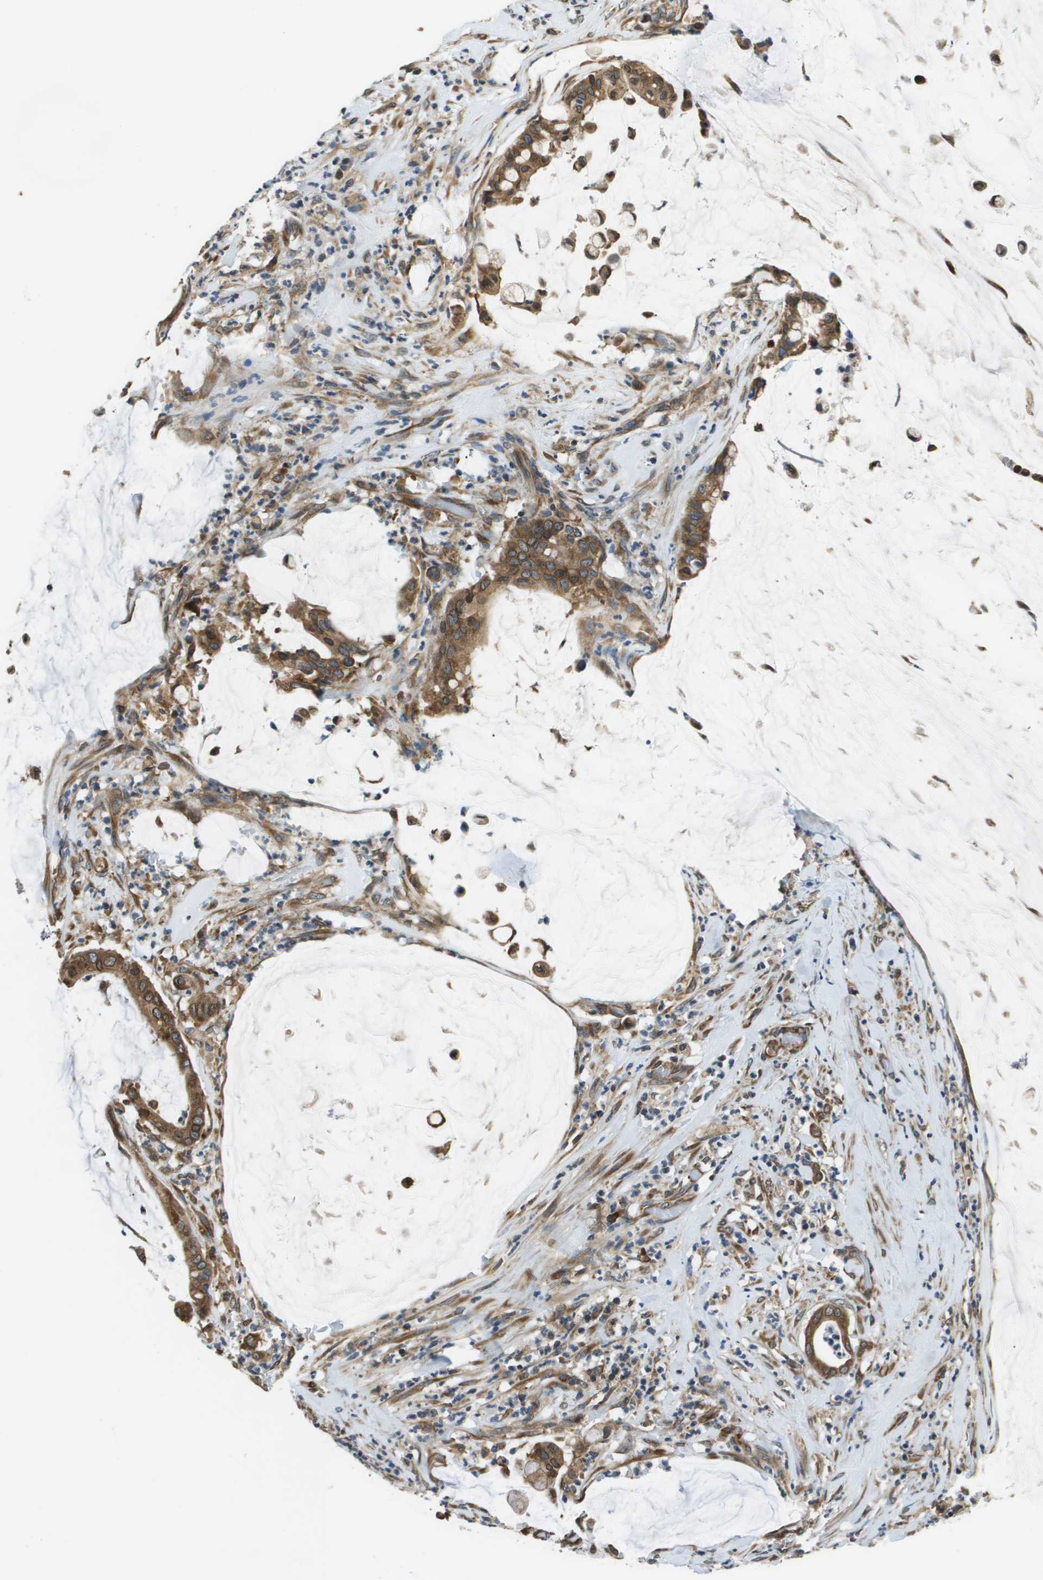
{"staining": {"intensity": "moderate", "quantity": ">75%", "location": "cytoplasmic/membranous"}, "tissue": "pancreatic cancer", "cell_type": "Tumor cells", "image_type": "cancer", "snomed": [{"axis": "morphology", "description": "Adenocarcinoma, NOS"}, {"axis": "topography", "description": "Pancreas"}], "caption": "Protein expression analysis of pancreatic cancer demonstrates moderate cytoplasmic/membranous positivity in approximately >75% of tumor cells. (DAB (3,3'-diaminobenzidine) IHC, brown staining for protein, blue staining for nuclei).", "gene": "SEC62", "patient": {"sex": "male", "age": 41}}